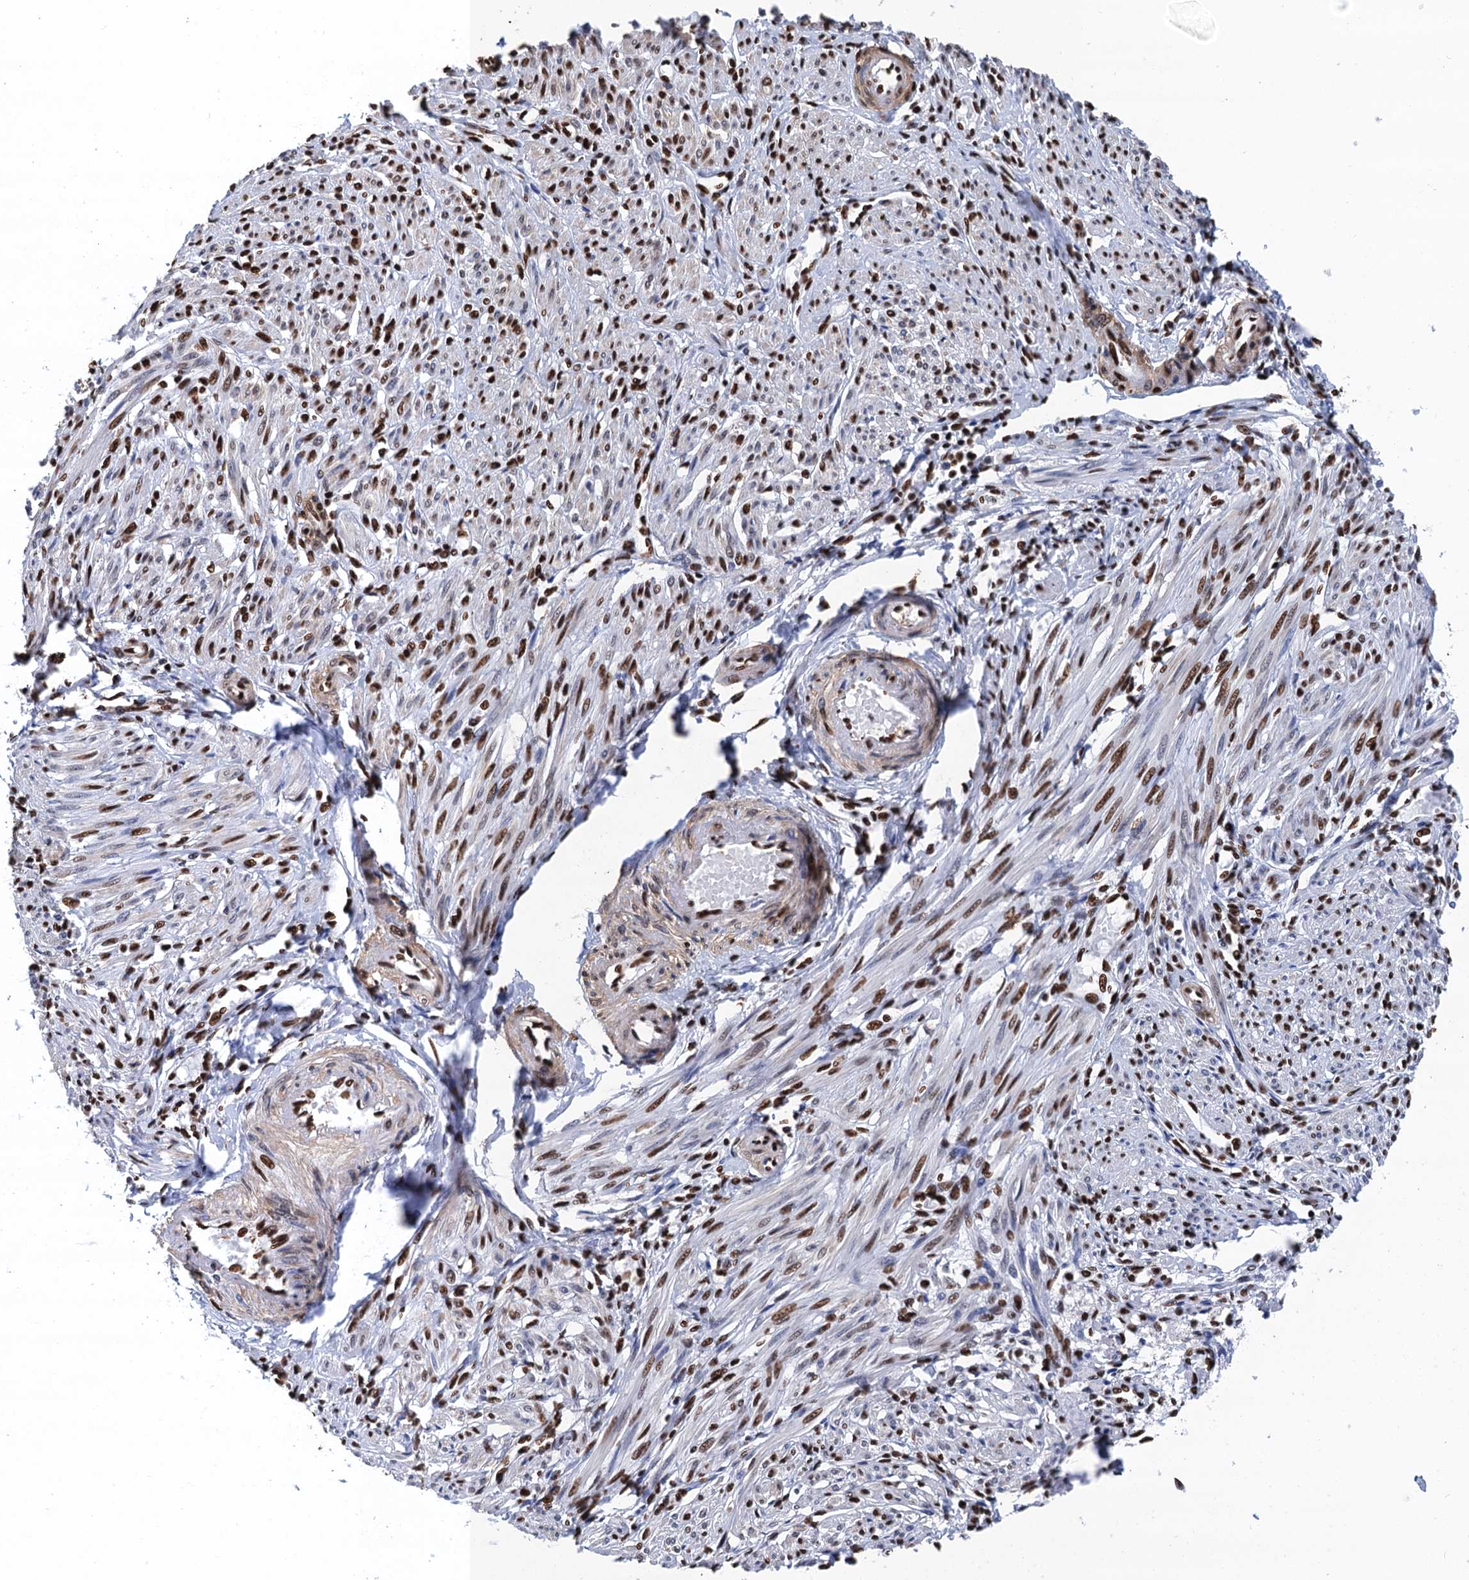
{"staining": {"intensity": "strong", "quantity": ">75%", "location": "nuclear"}, "tissue": "smooth muscle", "cell_type": "Smooth muscle cells", "image_type": "normal", "snomed": [{"axis": "morphology", "description": "Normal tissue, NOS"}, {"axis": "topography", "description": "Smooth muscle"}], "caption": "Smooth muscle stained with DAB (3,3'-diaminobenzidine) immunohistochemistry reveals high levels of strong nuclear expression in approximately >75% of smooth muscle cells. Using DAB (brown) and hematoxylin (blue) stains, captured at high magnification using brightfield microscopy.", "gene": "UBA2", "patient": {"sex": "female", "age": 39}}